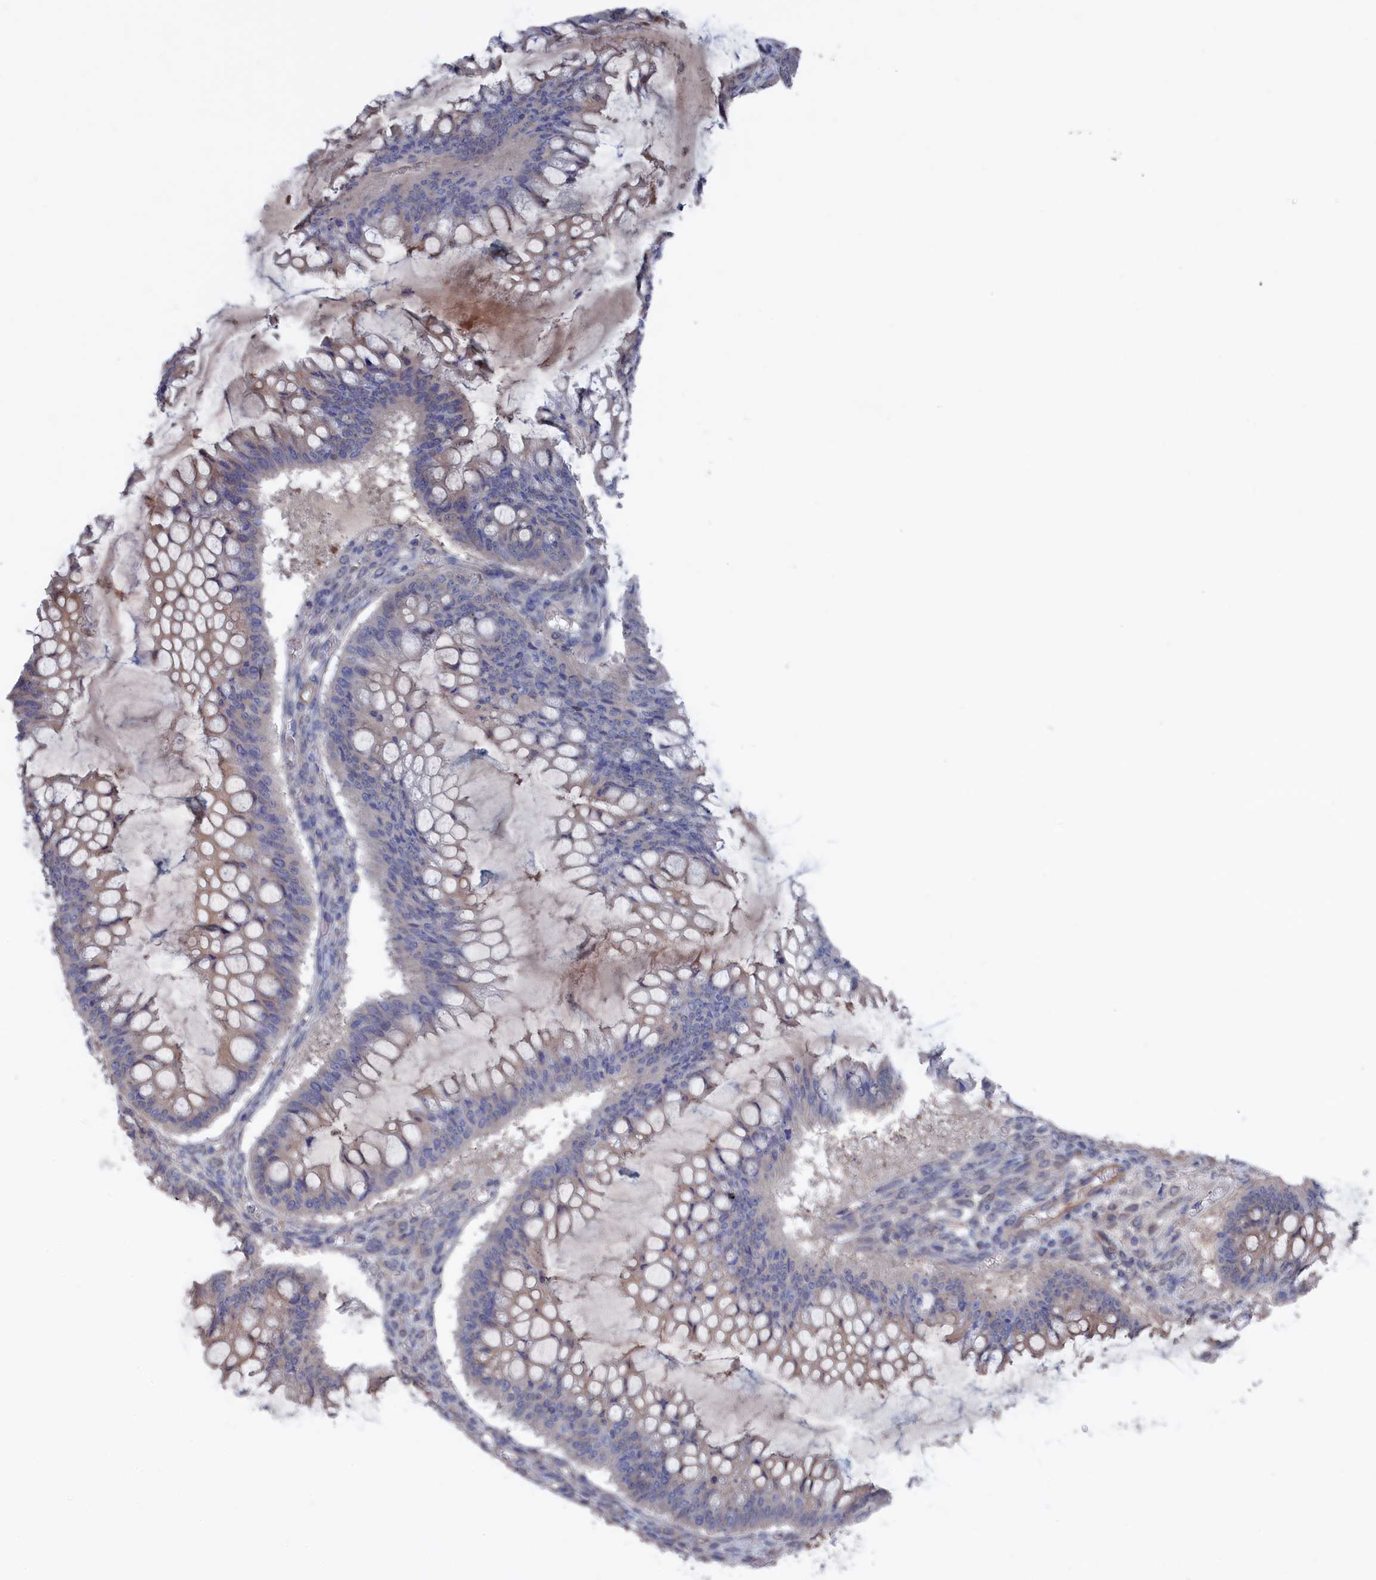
{"staining": {"intensity": "weak", "quantity": "25%-75%", "location": "cytoplasmic/membranous"}, "tissue": "ovarian cancer", "cell_type": "Tumor cells", "image_type": "cancer", "snomed": [{"axis": "morphology", "description": "Cystadenocarcinoma, mucinous, NOS"}, {"axis": "topography", "description": "Ovary"}], "caption": "Ovarian mucinous cystadenocarcinoma stained with DAB (3,3'-diaminobenzidine) IHC displays low levels of weak cytoplasmic/membranous positivity in about 25%-75% of tumor cells.", "gene": "NUTF2", "patient": {"sex": "female", "age": 73}}